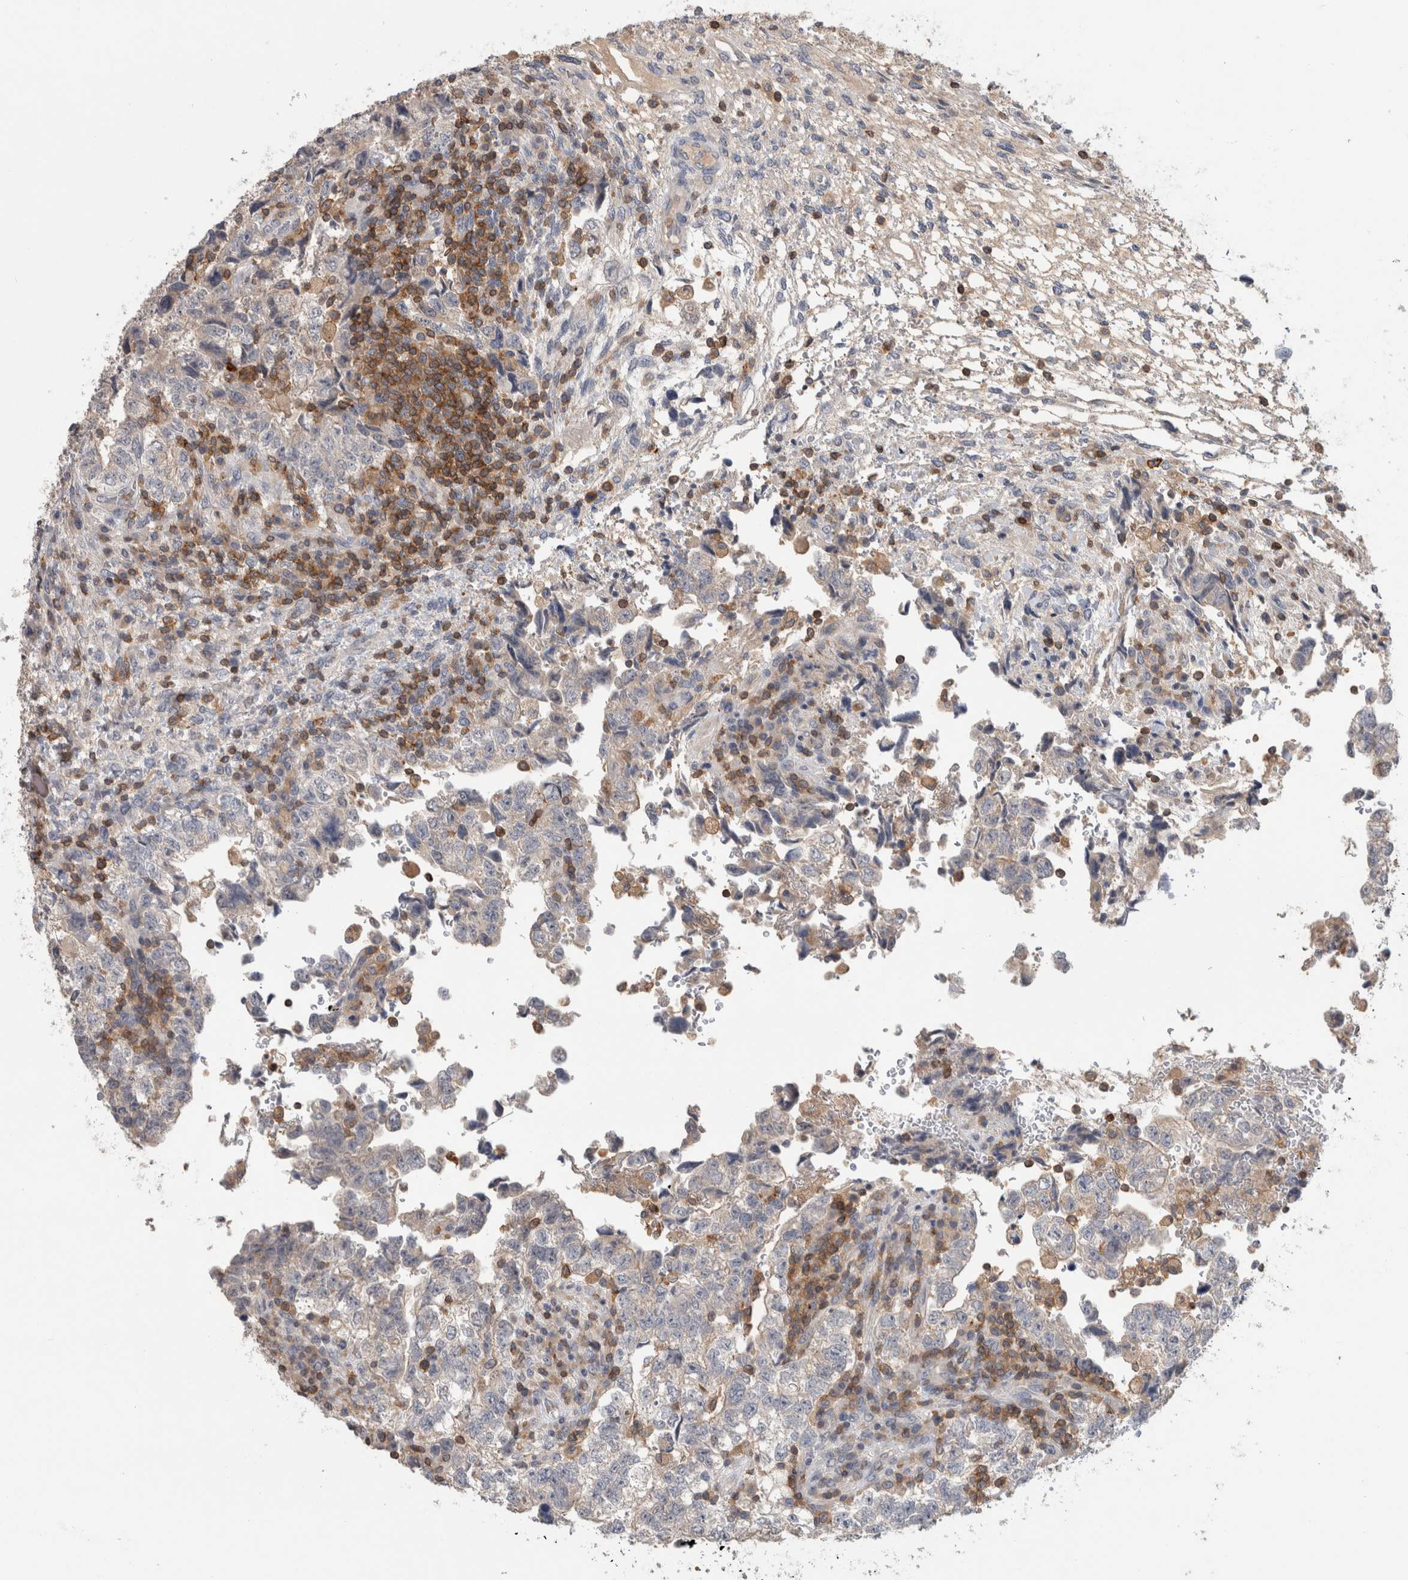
{"staining": {"intensity": "negative", "quantity": "none", "location": "none"}, "tissue": "testis cancer", "cell_type": "Tumor cells", "image_type": "cancer", "snomed": [{"axis": "morphology", "description": "Normal tissue, NOS"}, {"axis": "morphology", "description": "Carcinoma, Embryonal, NOS"}, {"axis": "topography", "description": "Testis"}], "caption": "This is an IHC photomicrograph of testis cancer. There is no staining in tumor cells.", "gene": "GFRA2", "patient": {"sex": "male", "age": 36}}